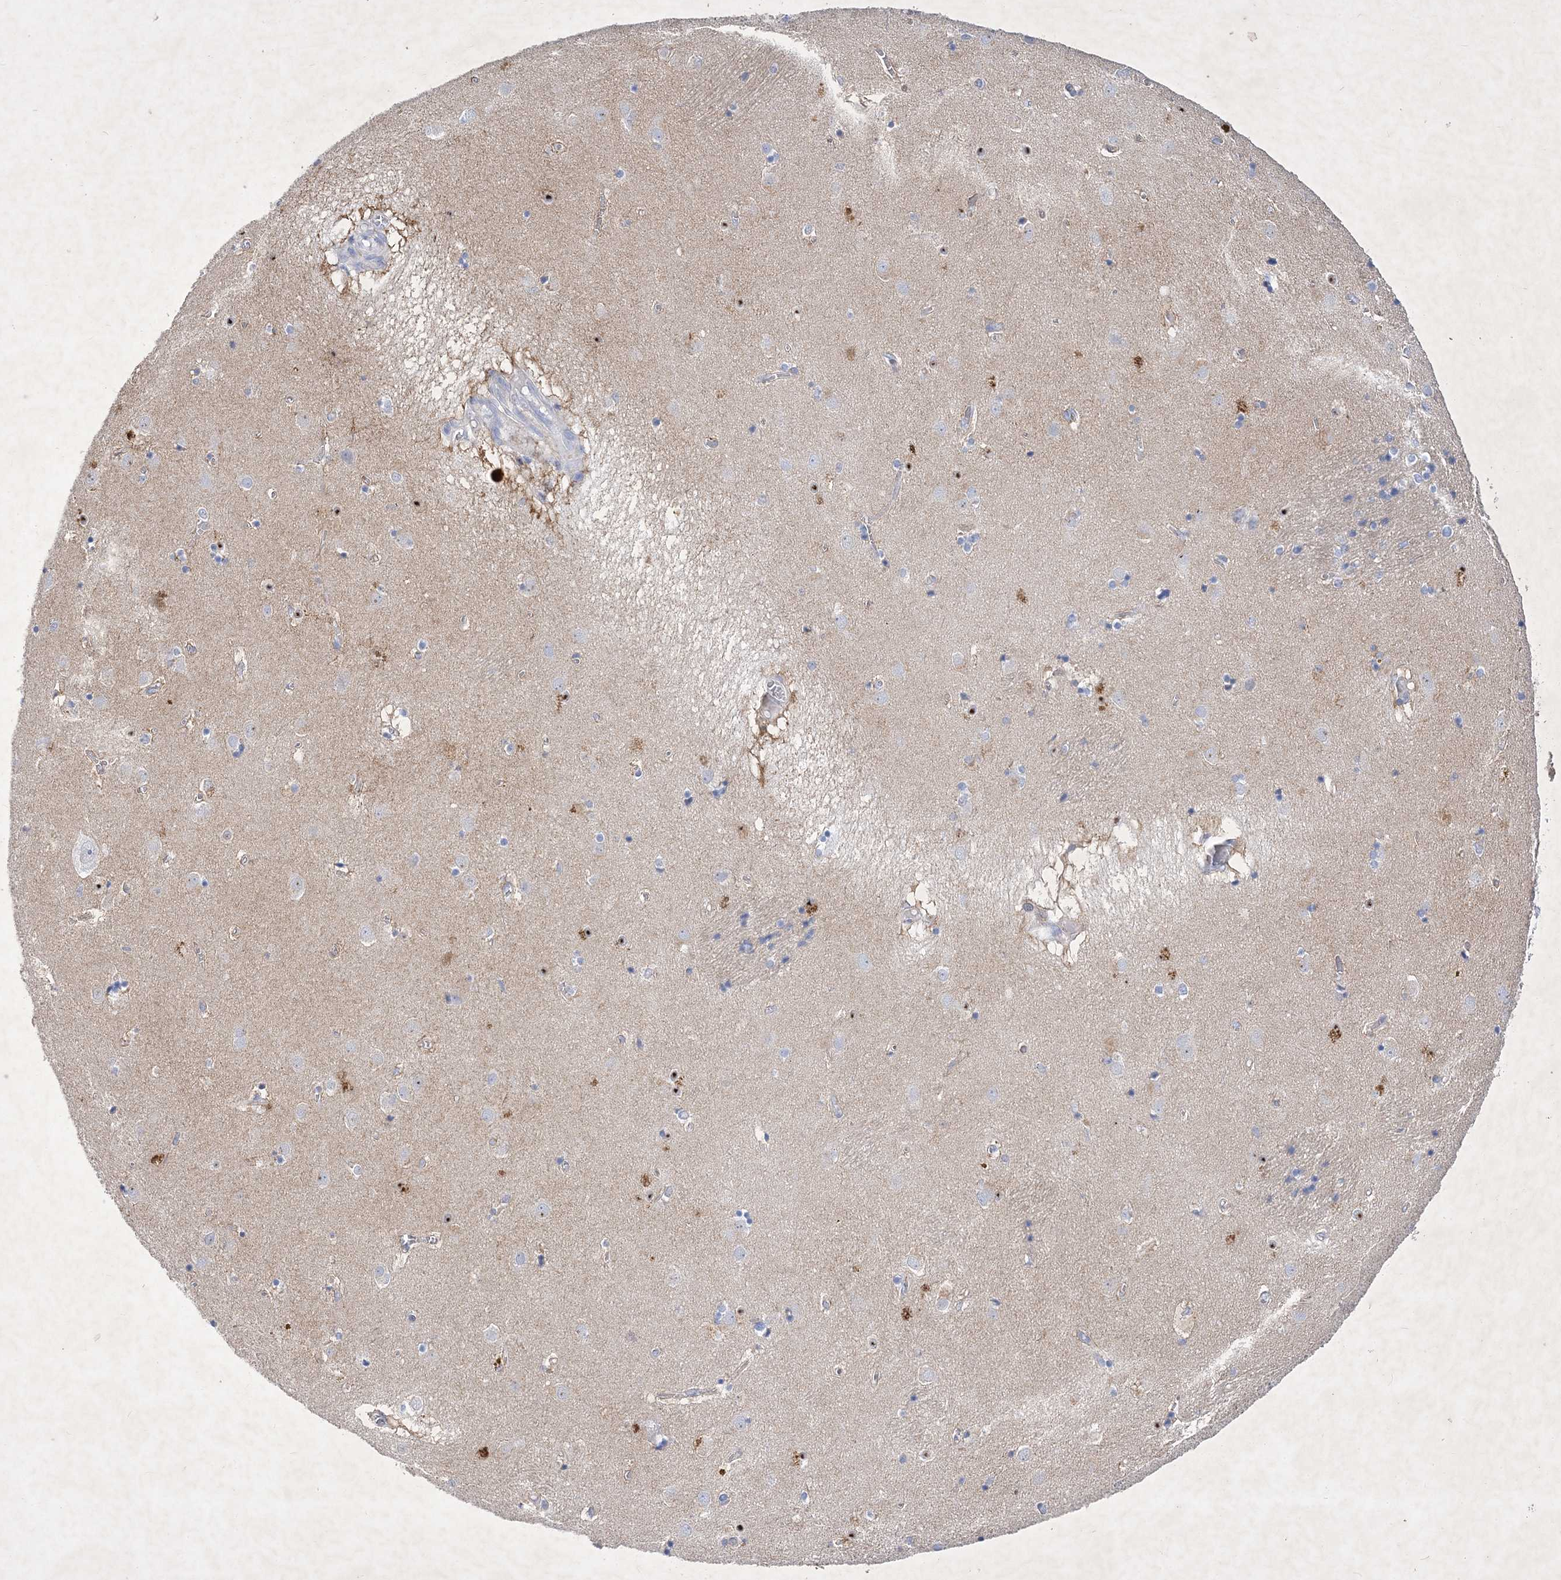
{"staining": {"intensity": "negative", "quantity": "none", "location": "none"}, "tissue": "caudate", "cell_type": "Glial cells", "image_type": "normal", "snomed": [{"axis": "morphology", "description": "Normal tissue, NOS"}, {"axis": "topography", "description": "Lateral ventricle wall"}], "caption": "Glial cells show no significant expression in unremarkable caudate.", "gene": "GPN1", "patient": {"sex": "male", "age": 70}}